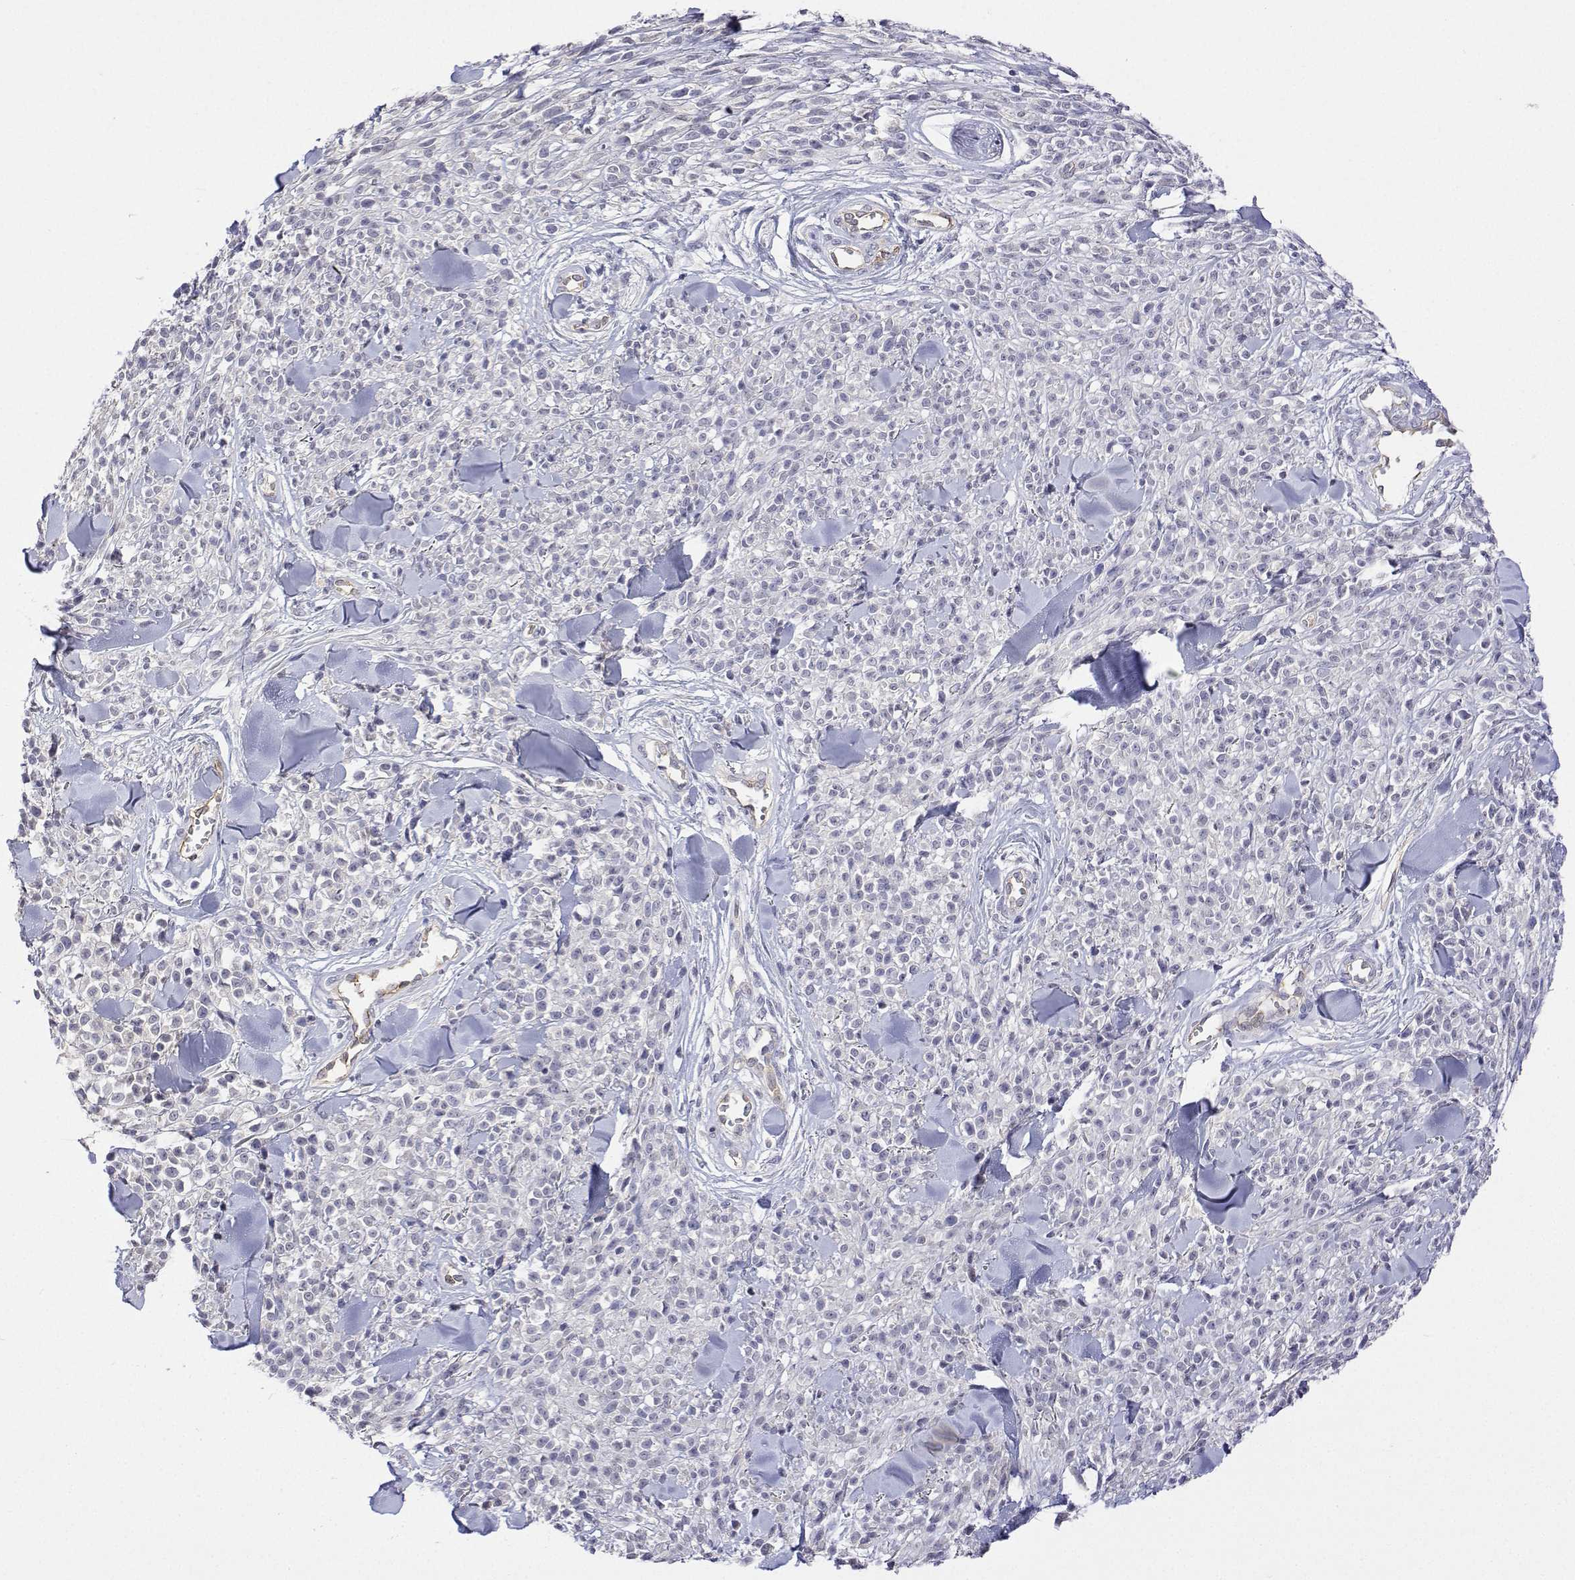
{"staining": {"intensity": "negative", "quantity": "none", "location": "none"}, "tissue": "melanoma", "cell_type": "Tumor cells", "image_type": "cancer", "snomed": [{"axis": "morphology", "description": "Malignant melanoma, NOS"}, {"axis": "topography", "description": "Skin"}, {"axis": "topography", "description": "Skin of trunk"}], "caption": "Immunohistochemistry of human melanoma reveals no positivity in tumor cells.", "gene": "PLCB1", "patient": {"sex": "male", "age": 74}}